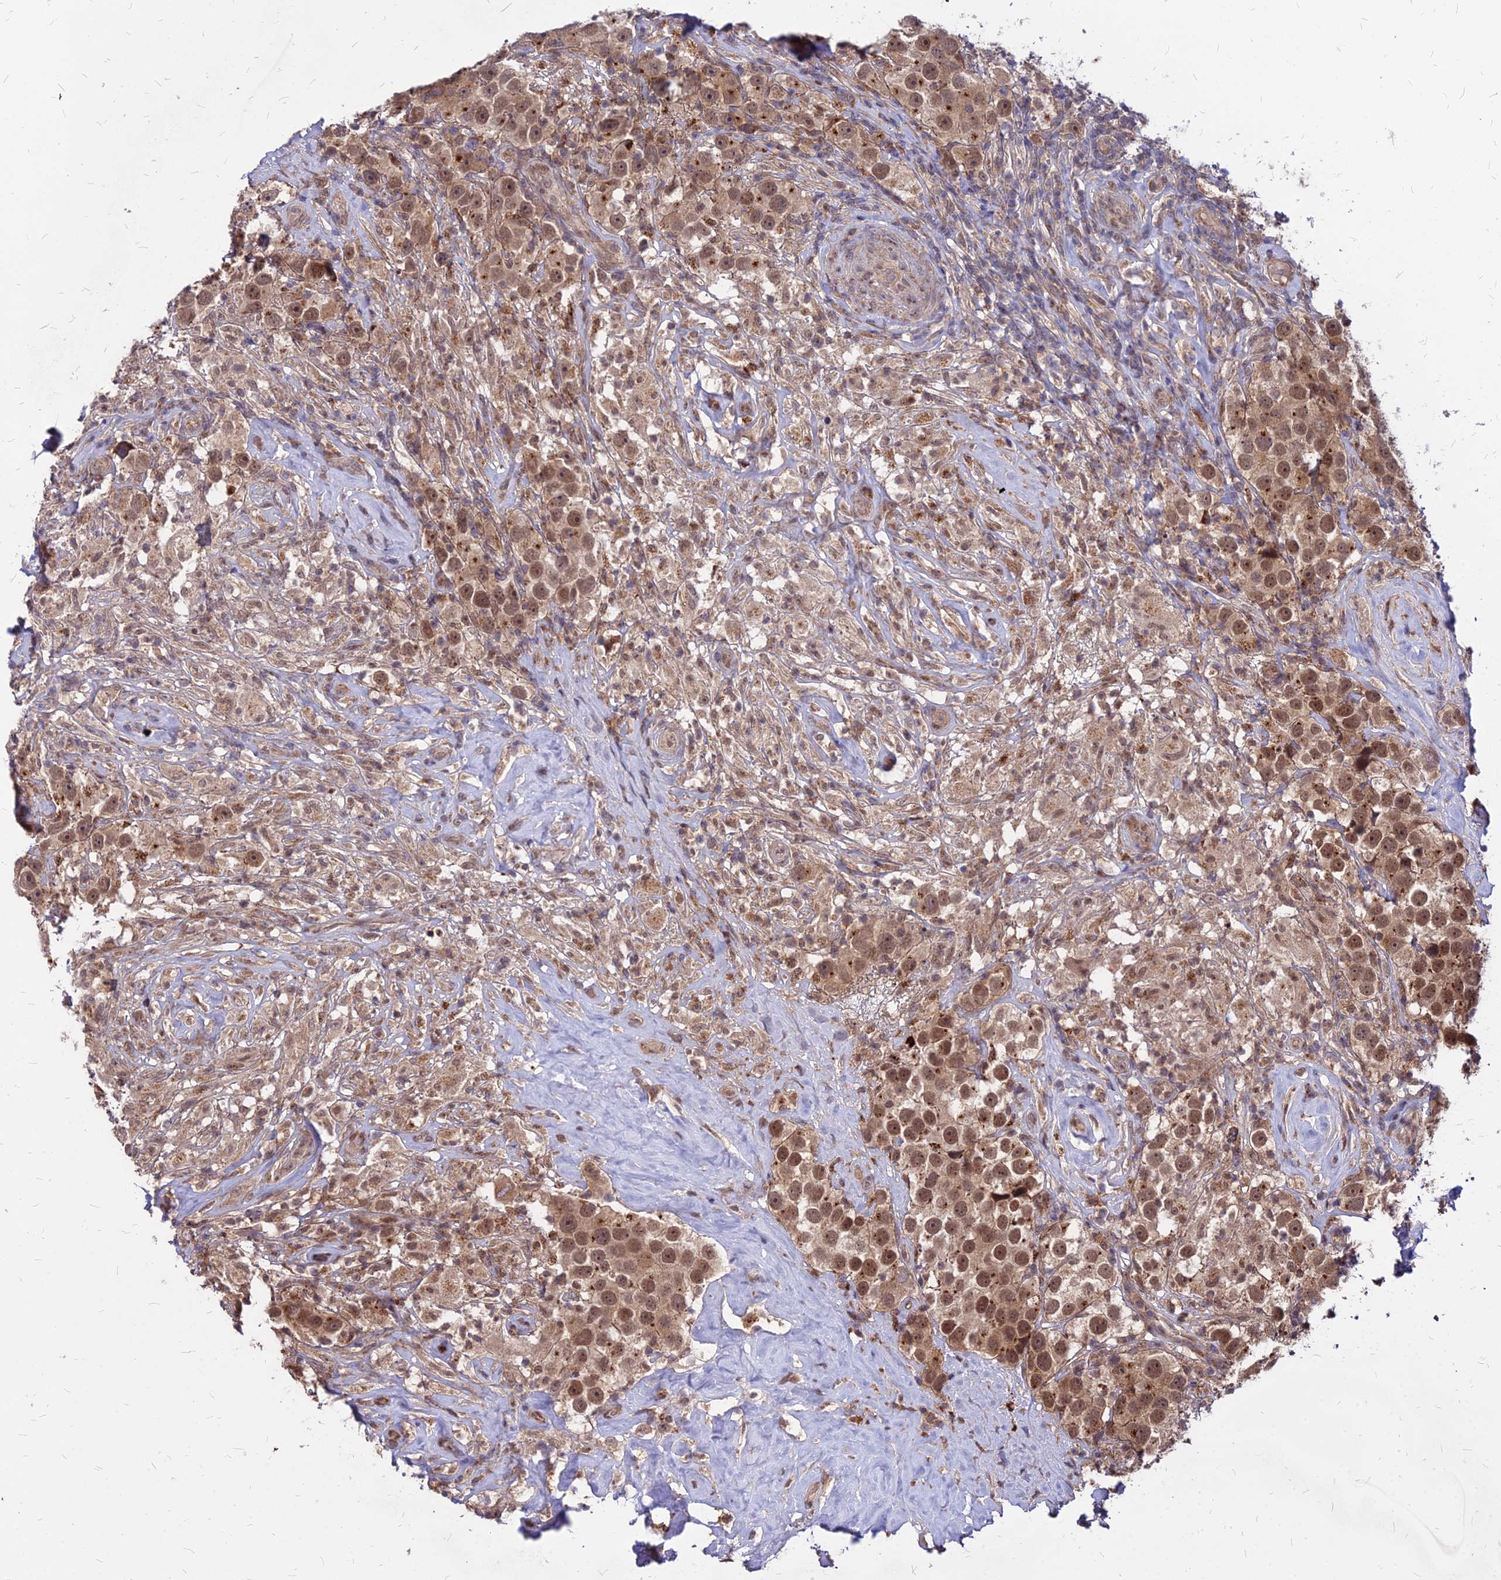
{"staining": {"intensity": "moderate", "quantity": ">75%", "location": "cytoplasmic/membranous,nuclear"}, "tissue": "testis cancer", "cell_type": "Tumor cells", "image_type": "cancer", "snomed": [{"axis": "morphology", "description": "Seminoma, NOS"}, {"axis": "topography", "description": "Testis"}], "caption": "This image reveals immunohistochemistry (IHC) staining of human testis cancer (seminoma), with medium moderate cytoplasmic/membranous and nuclear expression in about >75% of tumor cells.", "gene": "APBA3", "patient": {"sex": "male", "age": 49}}